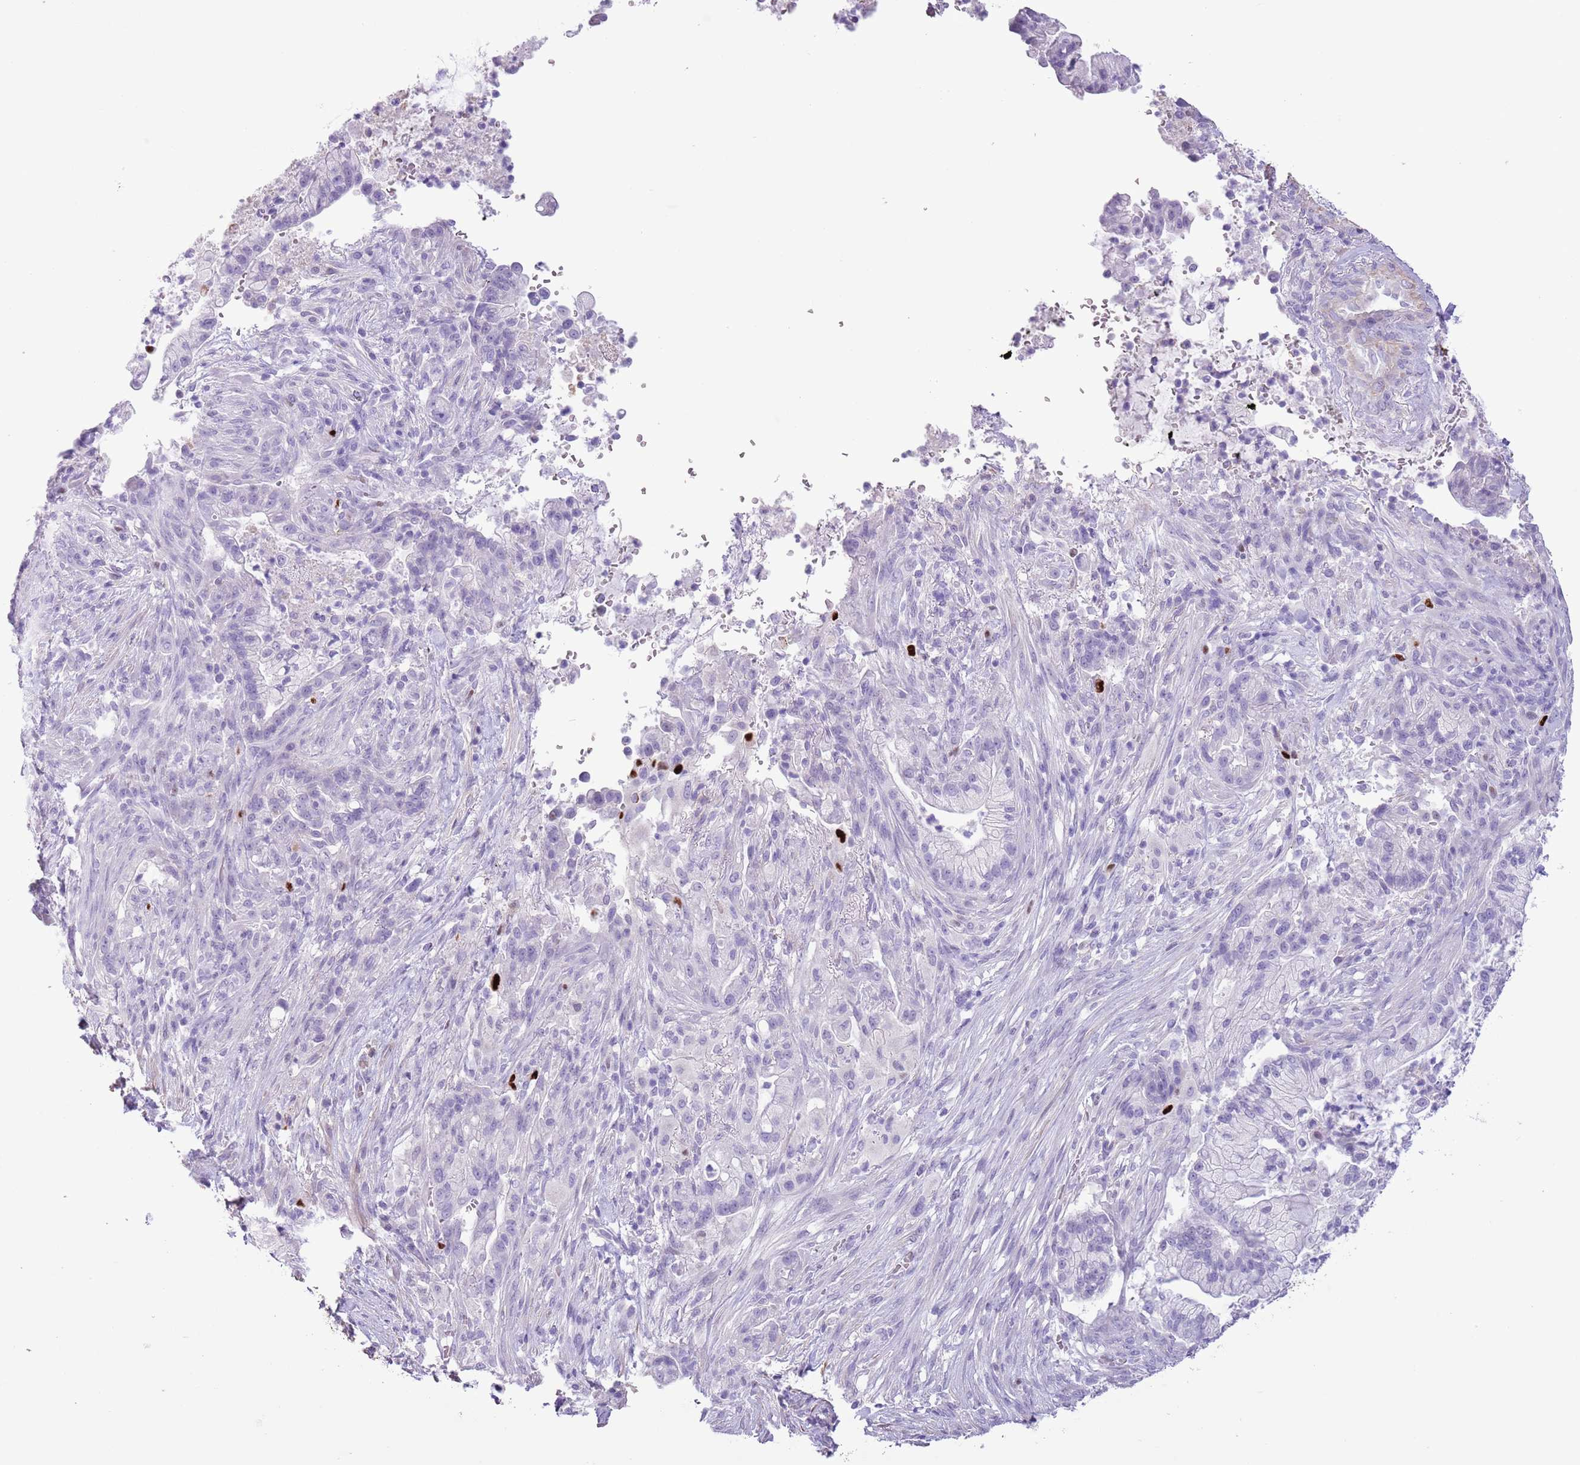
{"staining": {"intensity": "negative", "quantity": "none", "location": "none"}, "tissue": "pancreatic cancer", "cell_type": "Tumor cells", "image_type": "cancer", "snomed": [{"axis": "morphology", "description": "Adenocarcinoma, NOS"}, {"axis": "topography", "description": "Pancreas"}], "caption": "This photomicrograph is of adenocarcinoma (pancreatic) stained with immunohistochemistry to label a protein in brown with the nuclei are counter-stained blue. There is no expression in tumor cells. Brightfield microscopy of immunohistochemistry (IHC) stained with DAB (3,3'-diaminobenzidine) (brown) and hematoxylin (blue), captured at high magnification.", "gene": "SLC7A14", "patient": {"sex": "male", "age": 44}}